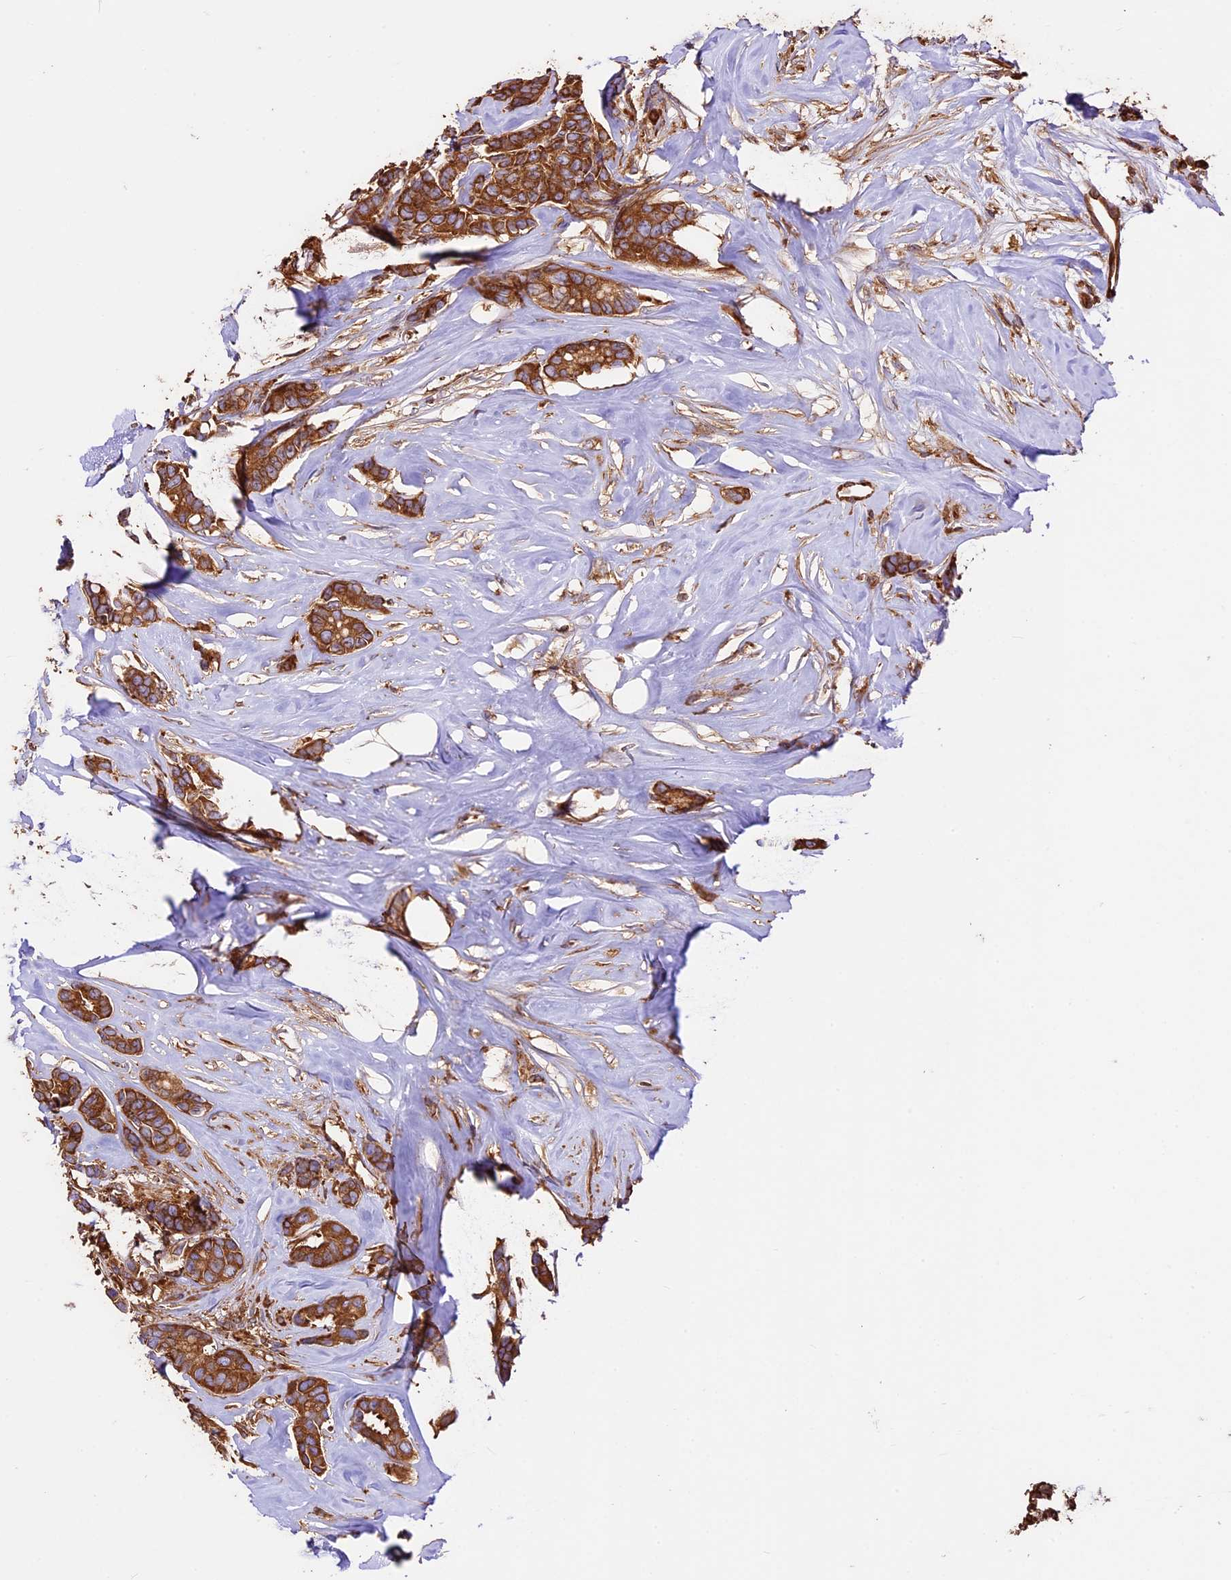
{"staining": {"intensity": "strong", "quantity": ">75%", "location": "cytoplasmic/membranous"}, "tissue": "breast cancer", "cell_type": "Tumor cells", "image_type": "cancer", "snomed": [{"axis": "morphology", "description": "Duct carcinoma"}, {"axis": "topography", "description": "Breast"}], "caption": "Immunohistochemistry photomicrograph of human breast infiltrating ductal carcinoma stained for a protein (brown), which shows high levels of strong cytoplasmic/membranous positivity in about >75% of tumor cells.", "gene": "KARS1", "patient": {"sex": "female", "age": 87}}